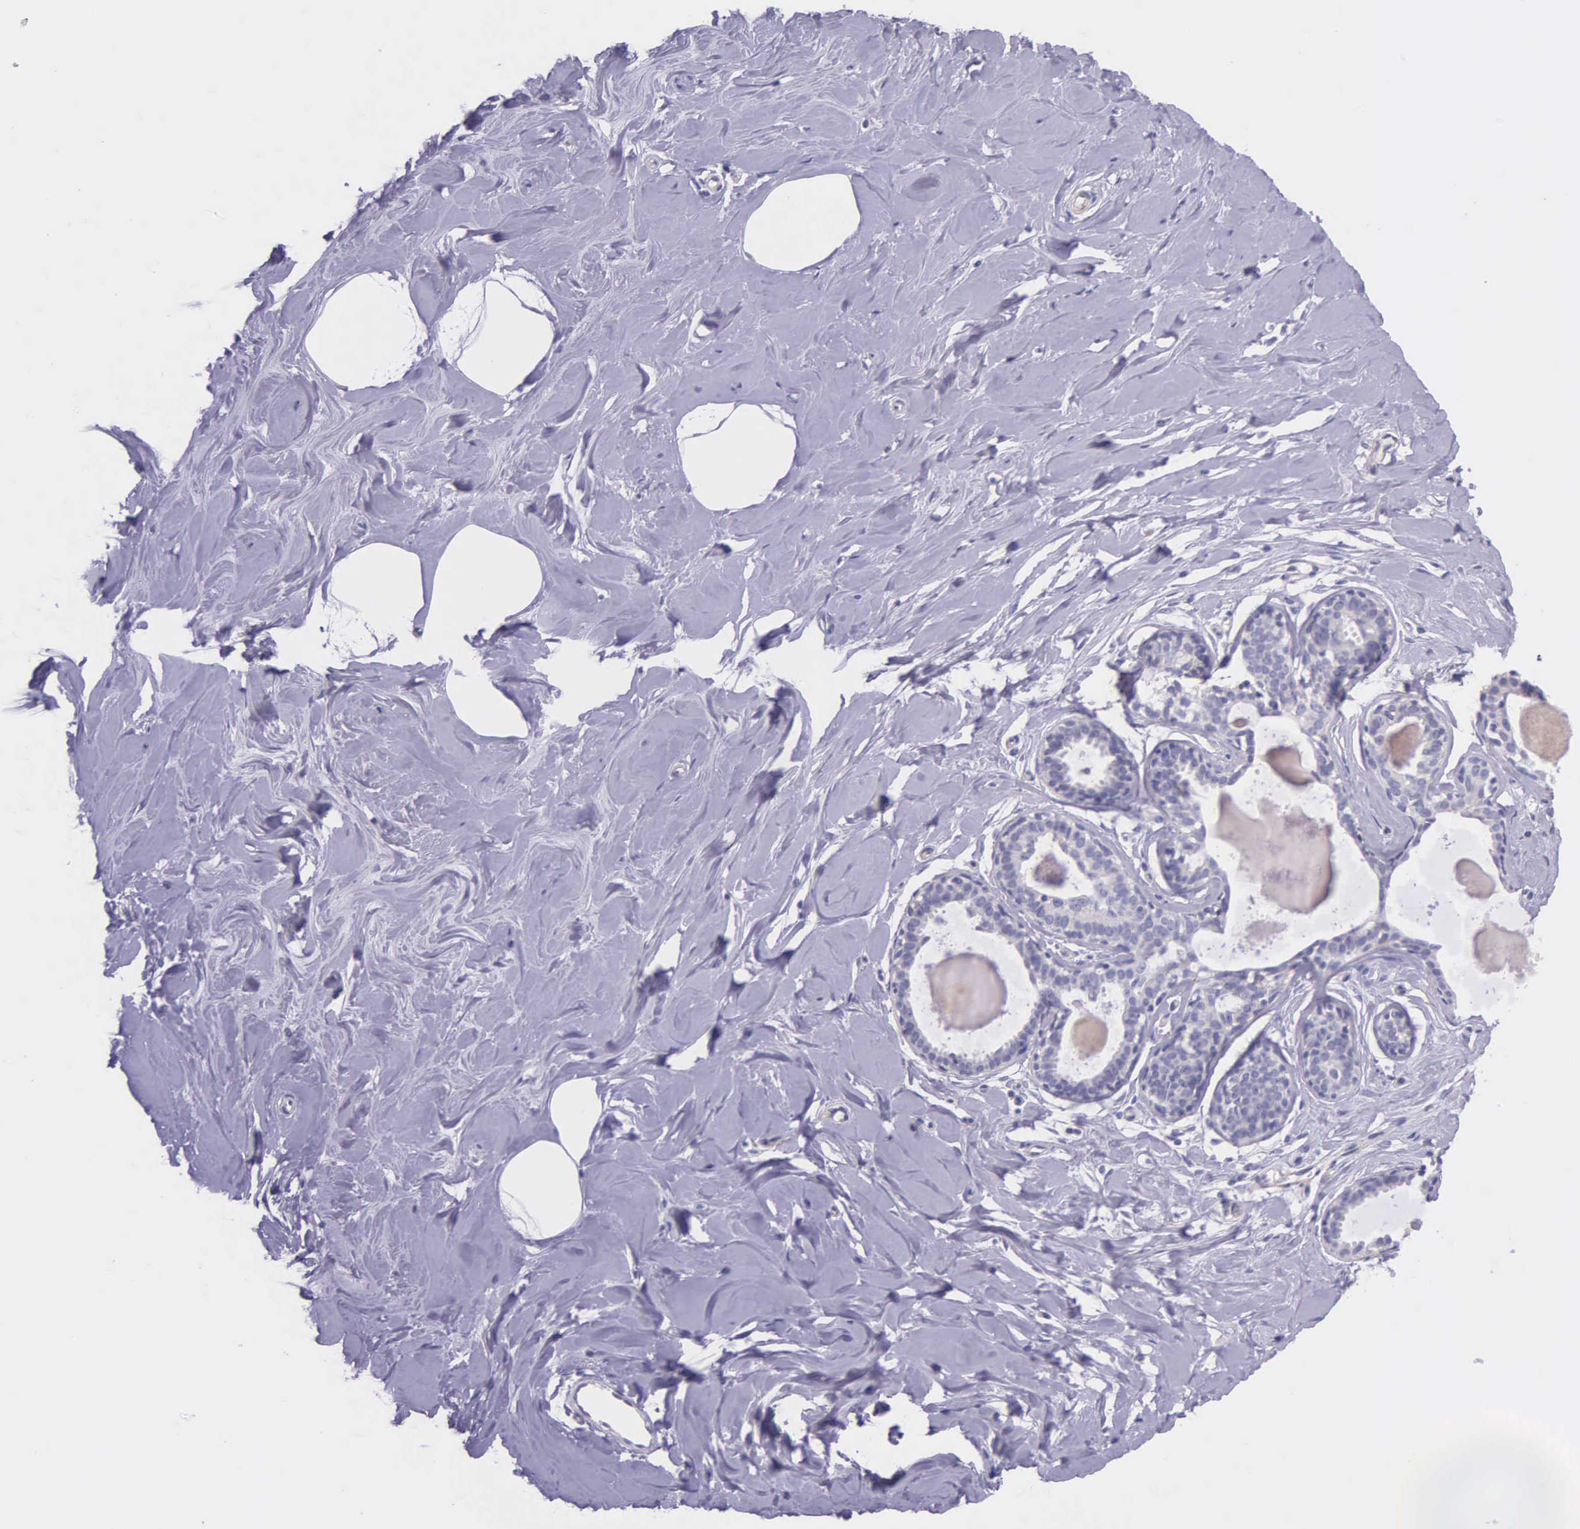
{"staining": {"intensity": "negative", "quantity": "none", "location": "none"}, "tissue": "breast", "cell_type": "Adipocytes", "image_type": "normal", "snomed": [{"axis": "morphology", "description": "Normal tissue, NOS"}, {"axis": "topography", "description": "Breast"}], "caption": "Adipocytes show no significant protein positivity in unremarkable breast.", "gene": "THSD7A", "patient": {"sex": "female", "age": 44}}